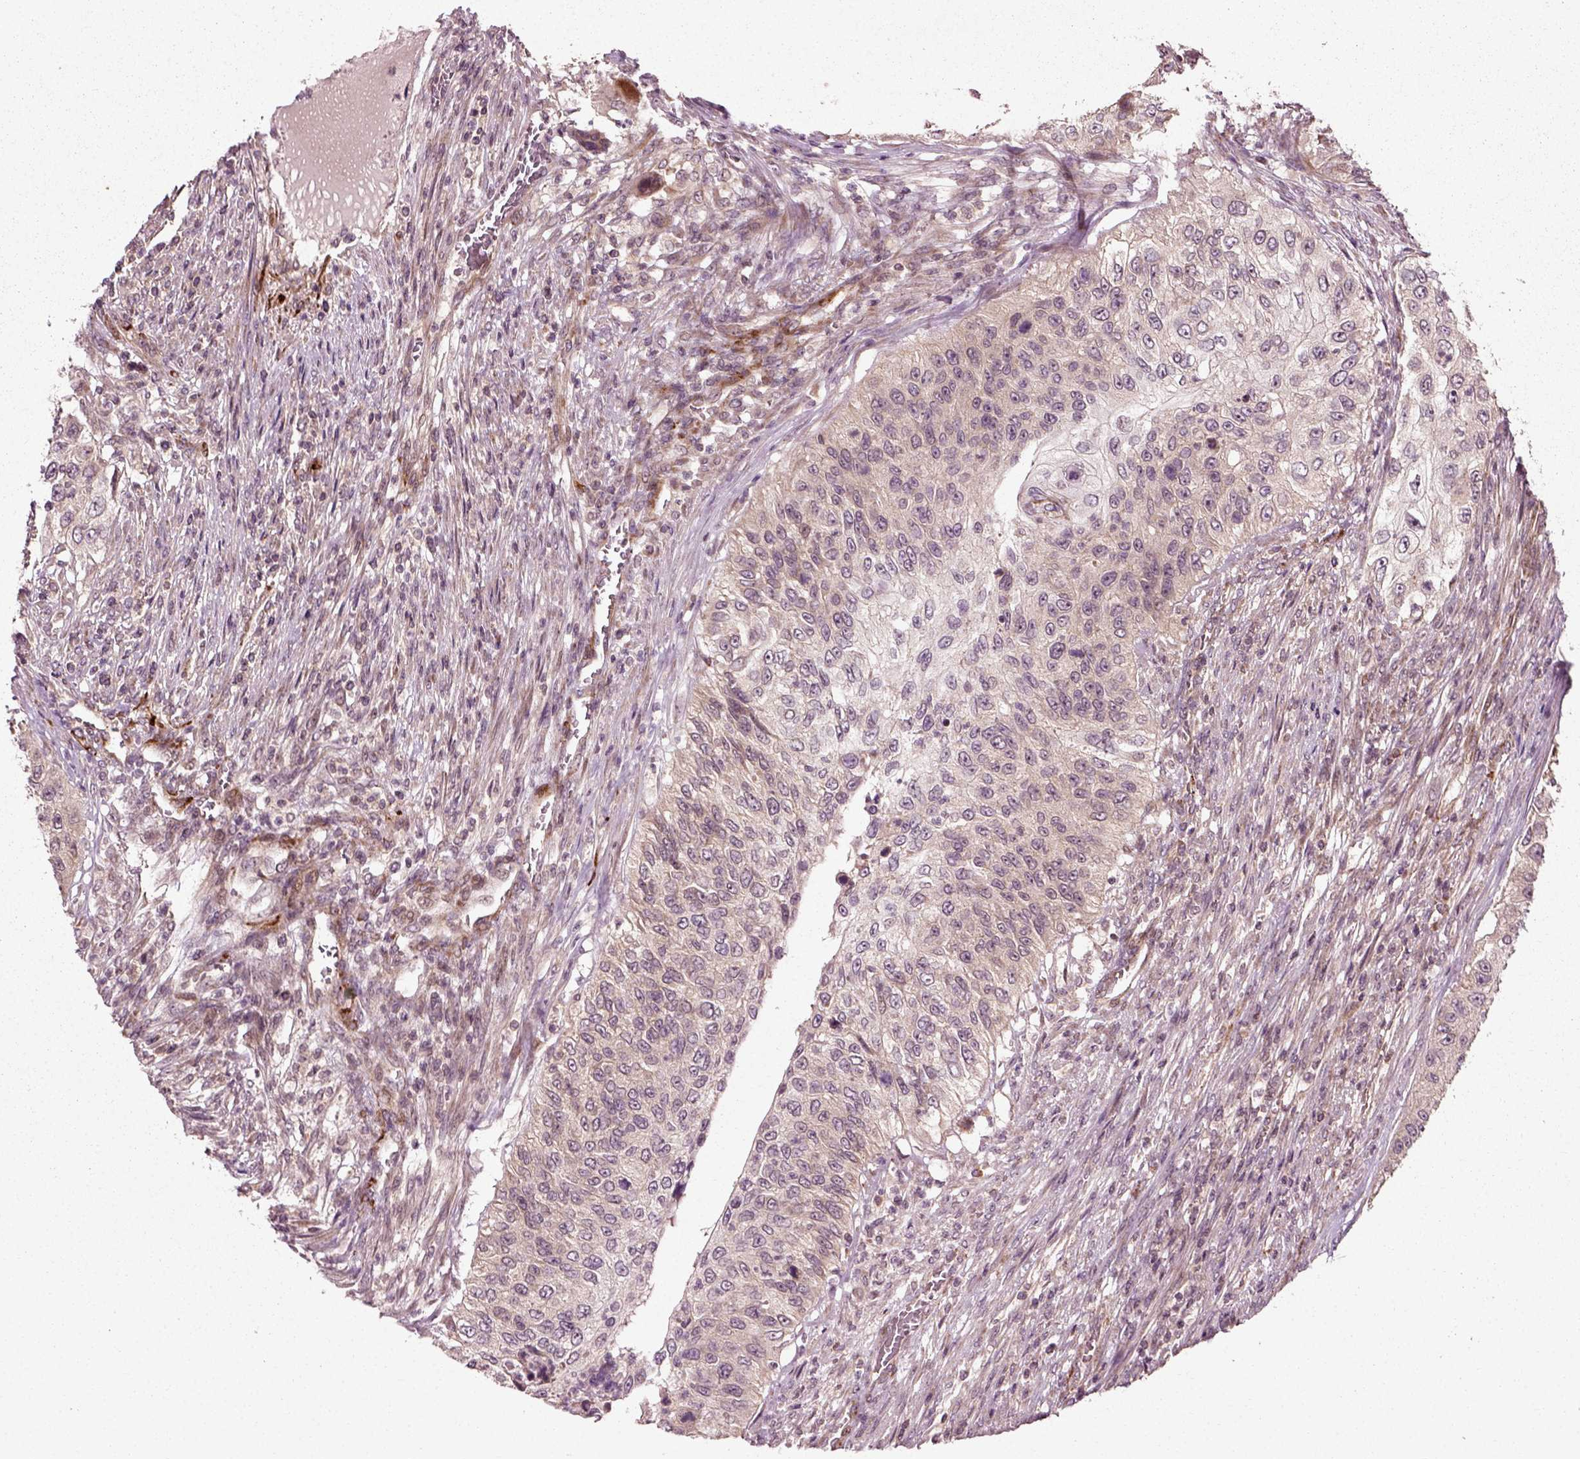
{"staining": {"intensity": "negative", "quantity": "none", "location": "none"}, "tissue": "urothelial cancer", "cell_type": "Tumor cells", "image_type": "cancer", "snomed": [{"axis": "morphology", "description": "Urothelial carcinoma, High grade"}, {"axis": "topography", "description": "Urinary bladder"}], "caption": "Tumor cells are negative for brown protein staining in urothelial carcinoma (high-grade). (DAB IHC with hematoxylin counter stain).", "gene": "PLCD3", "patient": {"sex": "female", "age": 60}}